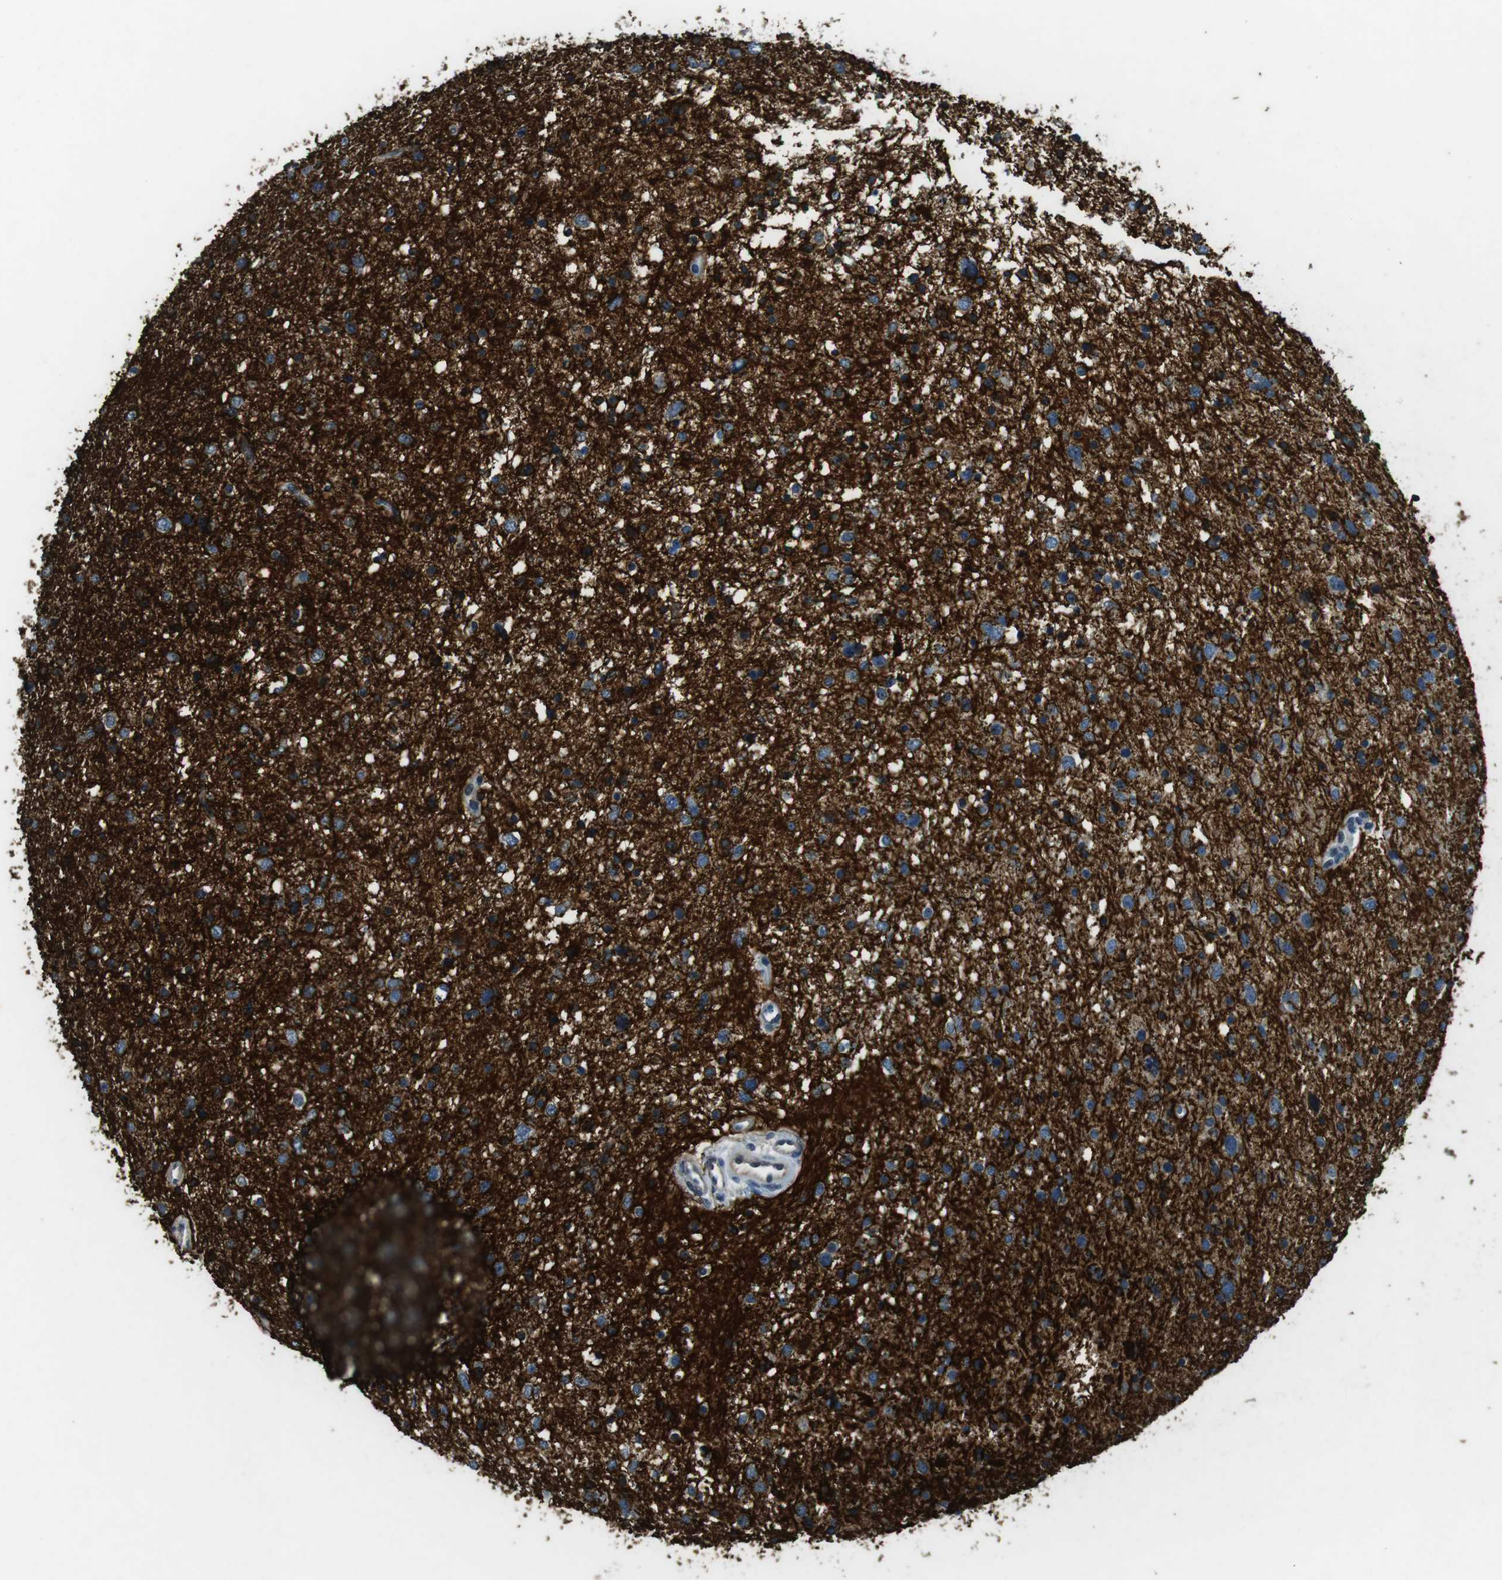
{"staining": {"intensity": "strong", "quantity": "25%-75%", "location": "cytoplasmic/membranous"}, "tissue": "glioma", "cell_type": "Tumor cells", "image_type": "cancer", "snomed": [{"axis": "morphology", "description": "Glioma, malignant, Low grade"}, {"axis": "topography", "description": "Brain"}], "caption": "Immunohistochemistry (IHC) of low-grade glioma (malignant) displays high levels of strong cytoplasmic/membranous expression in about 25%-75% of tumor cells. (brown staining indicates protein expression, while blue staining denotes nuclei).", "gene": "NECTIN1", "patient": {"sex": "female", "age": 37}}